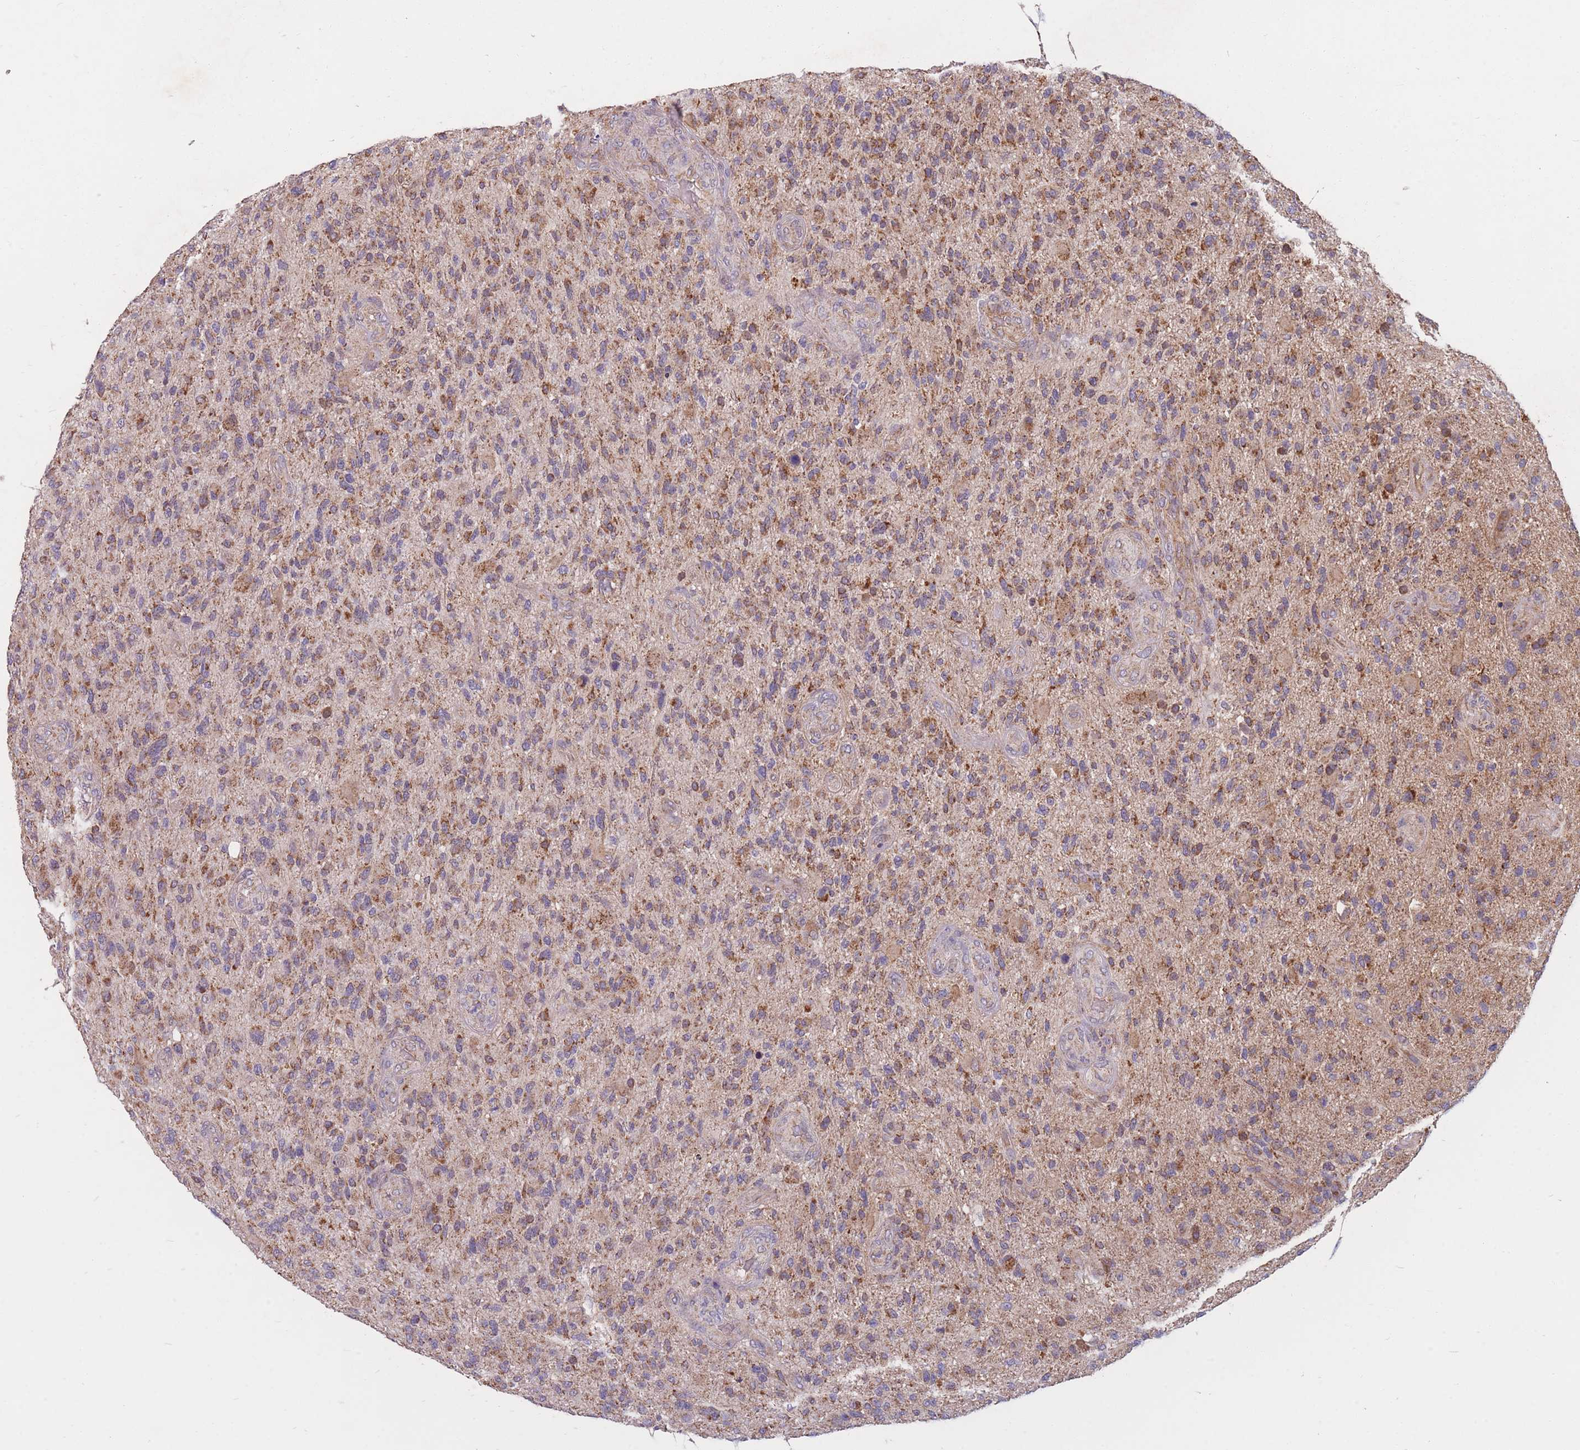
{"staining": {"intensity": "moderate", "quantity": ">75%", "location": "cytoplasmic/membranous"}, "tissue": "glioma", "cell_type": "Tumor cells", "image_type": "cancer", "snomed": [{"axis": "morphology", "description": "Glioma, malignant, High grade"}, {"axis": "topography", "description": "Brain"}], "caption": "Immunohistochemical staining of human glioma exhibits medium levels of moderate cytoplasmic/membranous positivity in approximately >75% of tumor cells. The staining is performed using DAB (3,3'-diaminobenzidine) brown chromogen to label protein expression. The nuclei are counter-stained blue using hematoxylin.", "gene": "PTPMT1", "patient": {"sex": "male", "age": 47}}